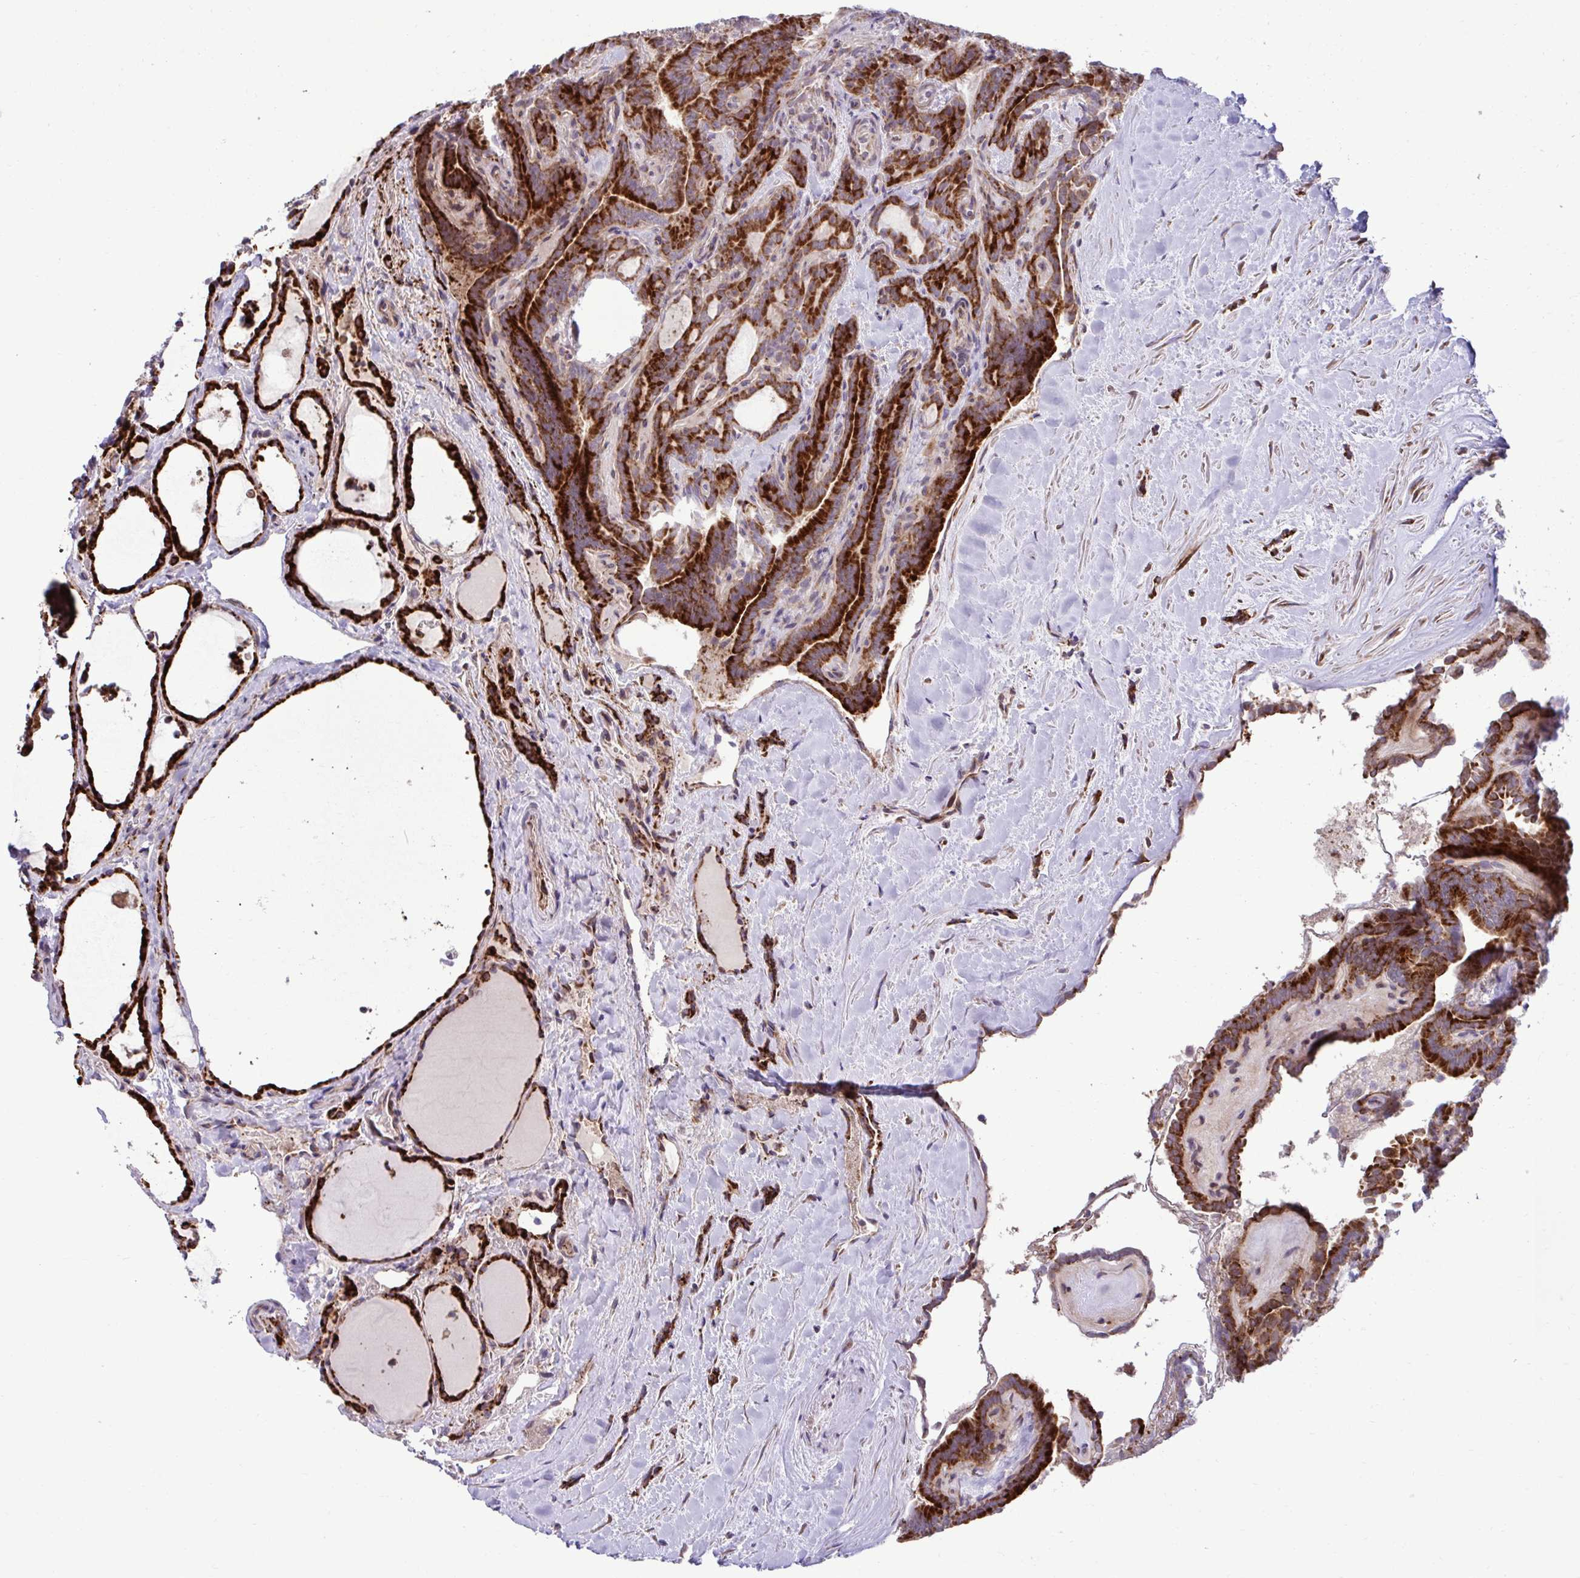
{"staining": {"intensity": "strong", "quantity": ">75%", "location": "cytoplasmic/membranous"}, "tissue": "thyroid cancer", "cell_type": "Tumor cells", "image_type": "cancer", "snomed": [{"axis": "morphology", "description": "Papillary adenocarcinoma, NOS"}, {"axis": "topography", "description": "Thyroid gland"}], "caption": "Thyroid cancer tissue shows strong cytoplasmic/membranous expression in approximately >75% of tumor cells", "gene": "LIMS1", "patient": {"sex": "female", "age": 21}}